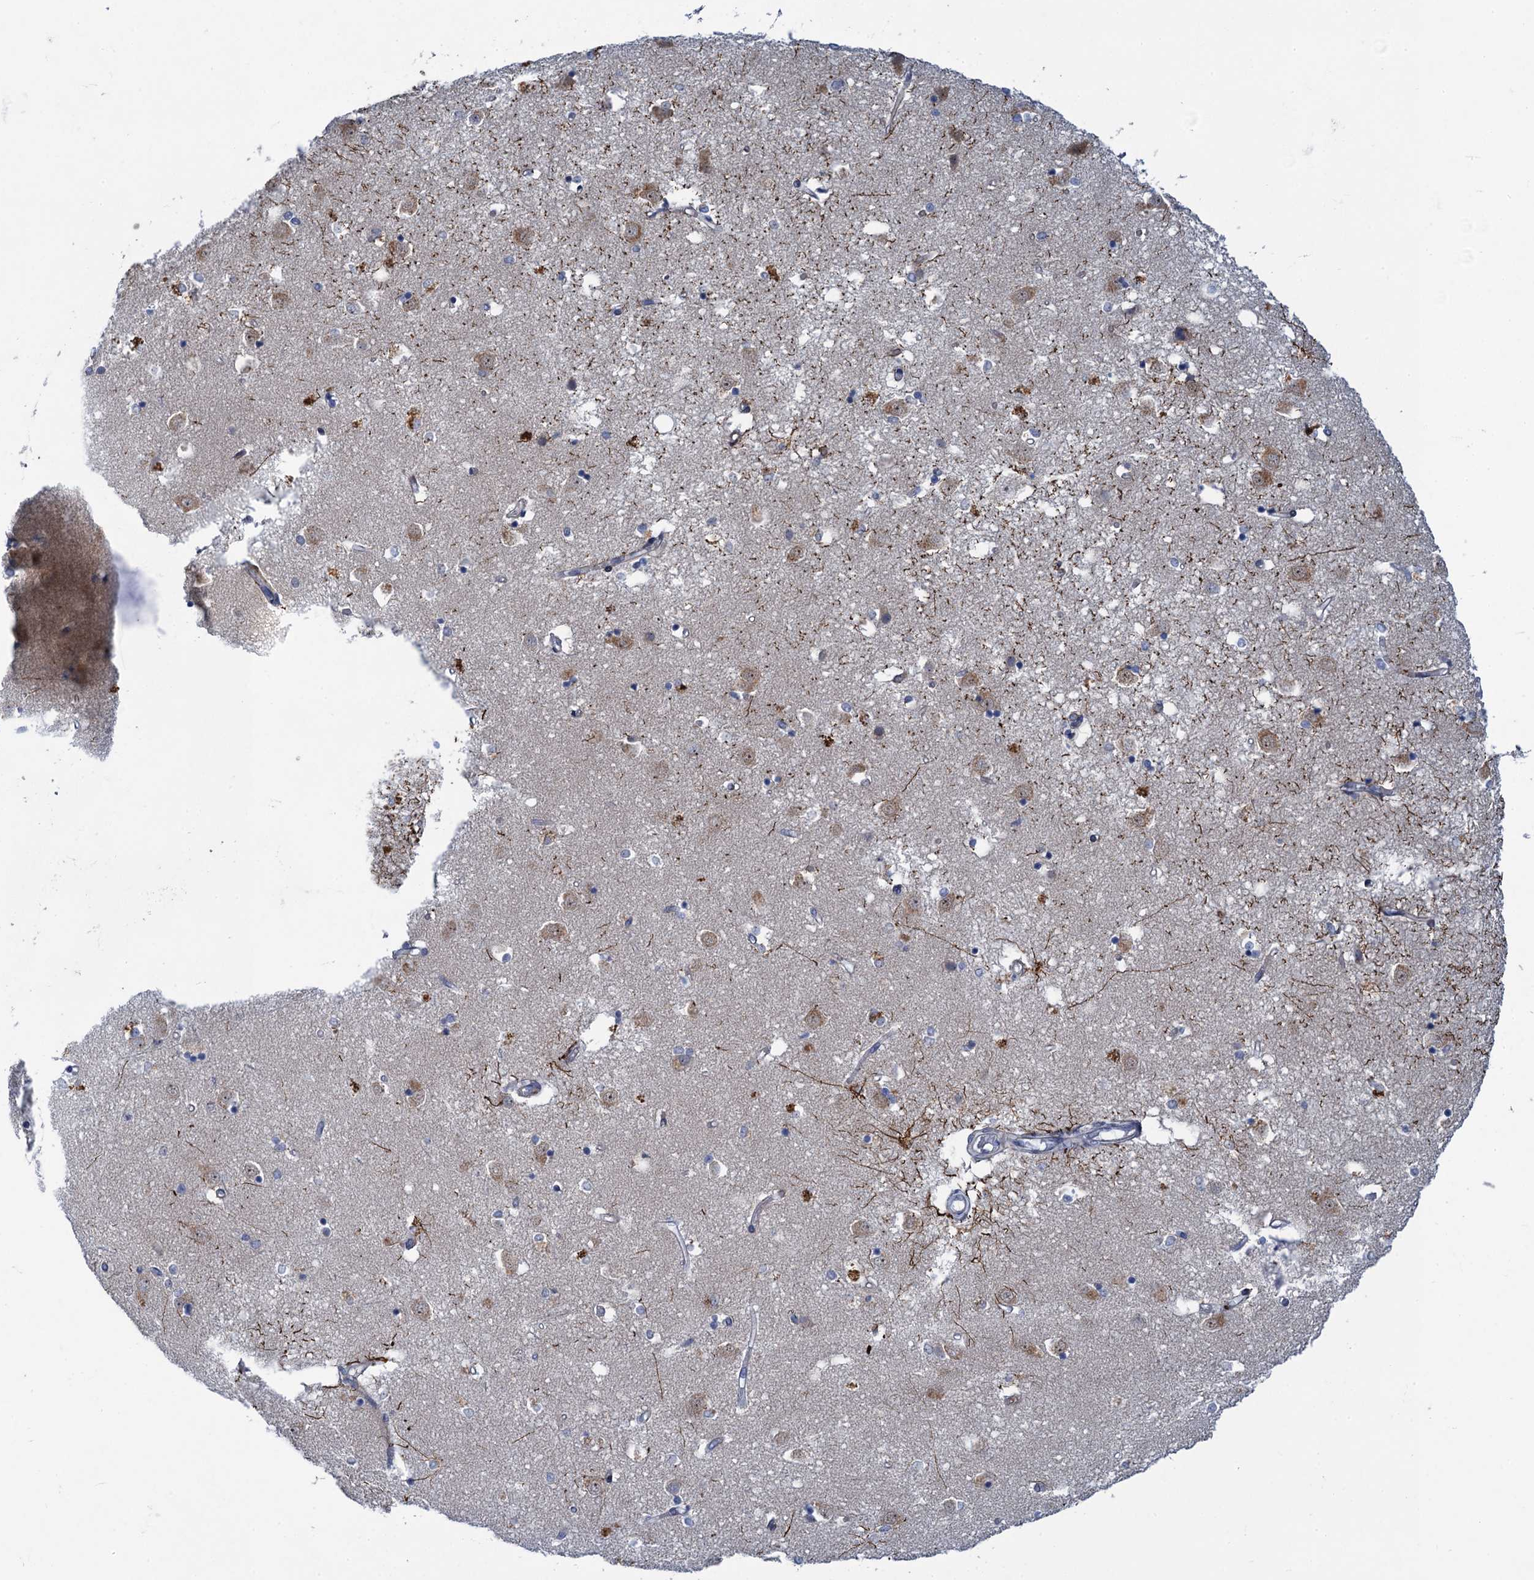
{"staining": {"intensity": "negative", "quantity": "none", "location": "none"}, "tissue": "caudate", "cell_type": "Glial cells", "image_type": "normal", "snomed": [{"axis": "morphology", "description": "Normal tissue, NOS"}, {"axis": "topography", "description": "Lateral ventricle wall"}], "caption": "The IHC image has no significant expression in glial cells of caudate. Brightfield microscopy of IHC stained with DAB (brown) and hematoxylin (blue), captured at high magnification.", "gene": "QPCTL", "patient": {"sex": "male", "age": 45}}